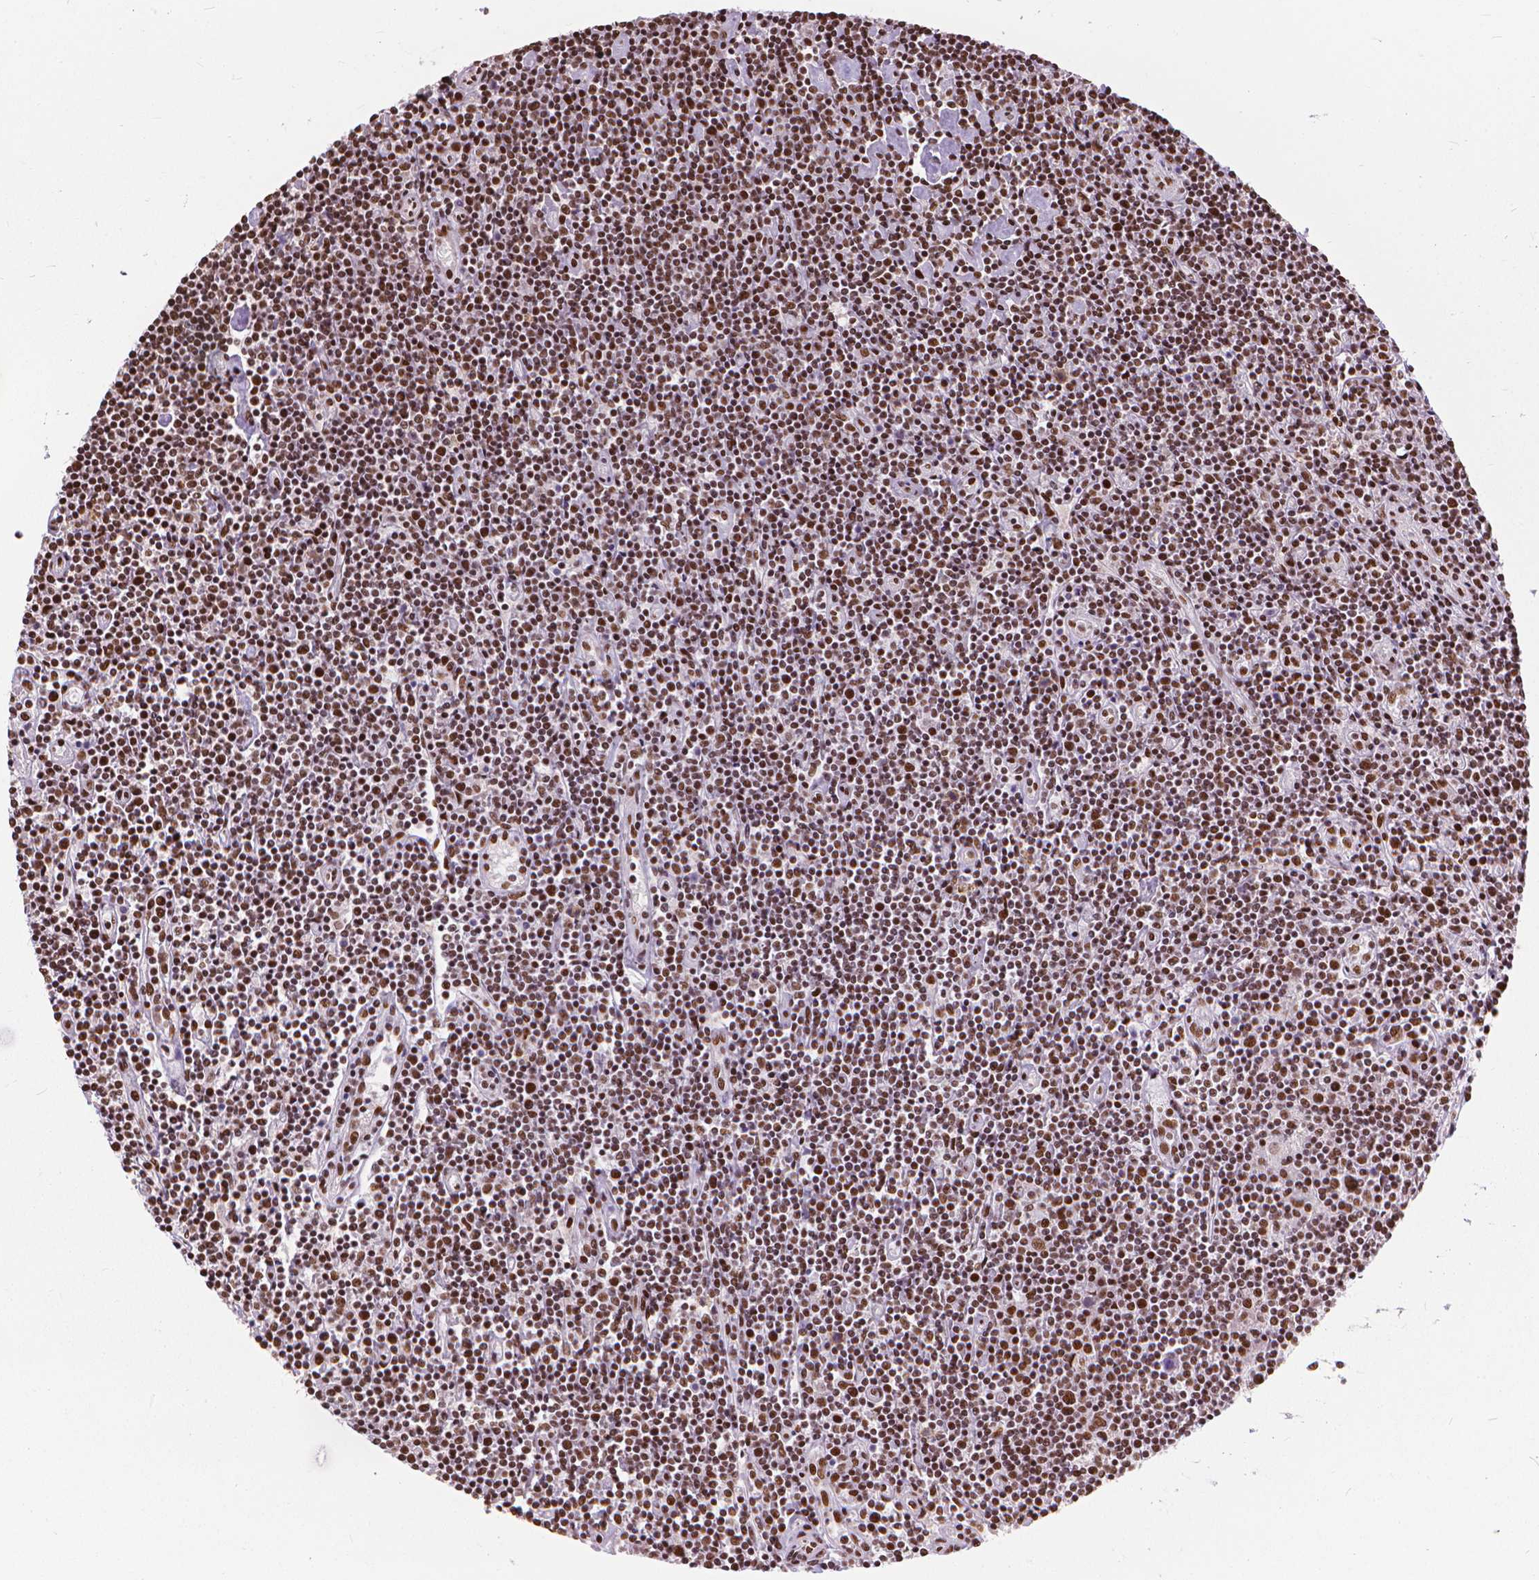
{"staining": {"intensity": "moderate", "quantity": ">75%", "location": "nuclear"}, "tissue": "lymphoma", "cell_type": "Tumor cells", "image_type": "cancer", "snomed": [{"axis": "morphology", "description": "Hodgkin's disease, NOS"}, {"axis": "topography", "description": "Lymph node"}], "caption": "Tumor cells reveal medium levels of moderate nuclear staining in about >75% of cells in Hodgkin's disease.", "gene": "AKAP8", "patient": {"sex": "male", "age": 40}}